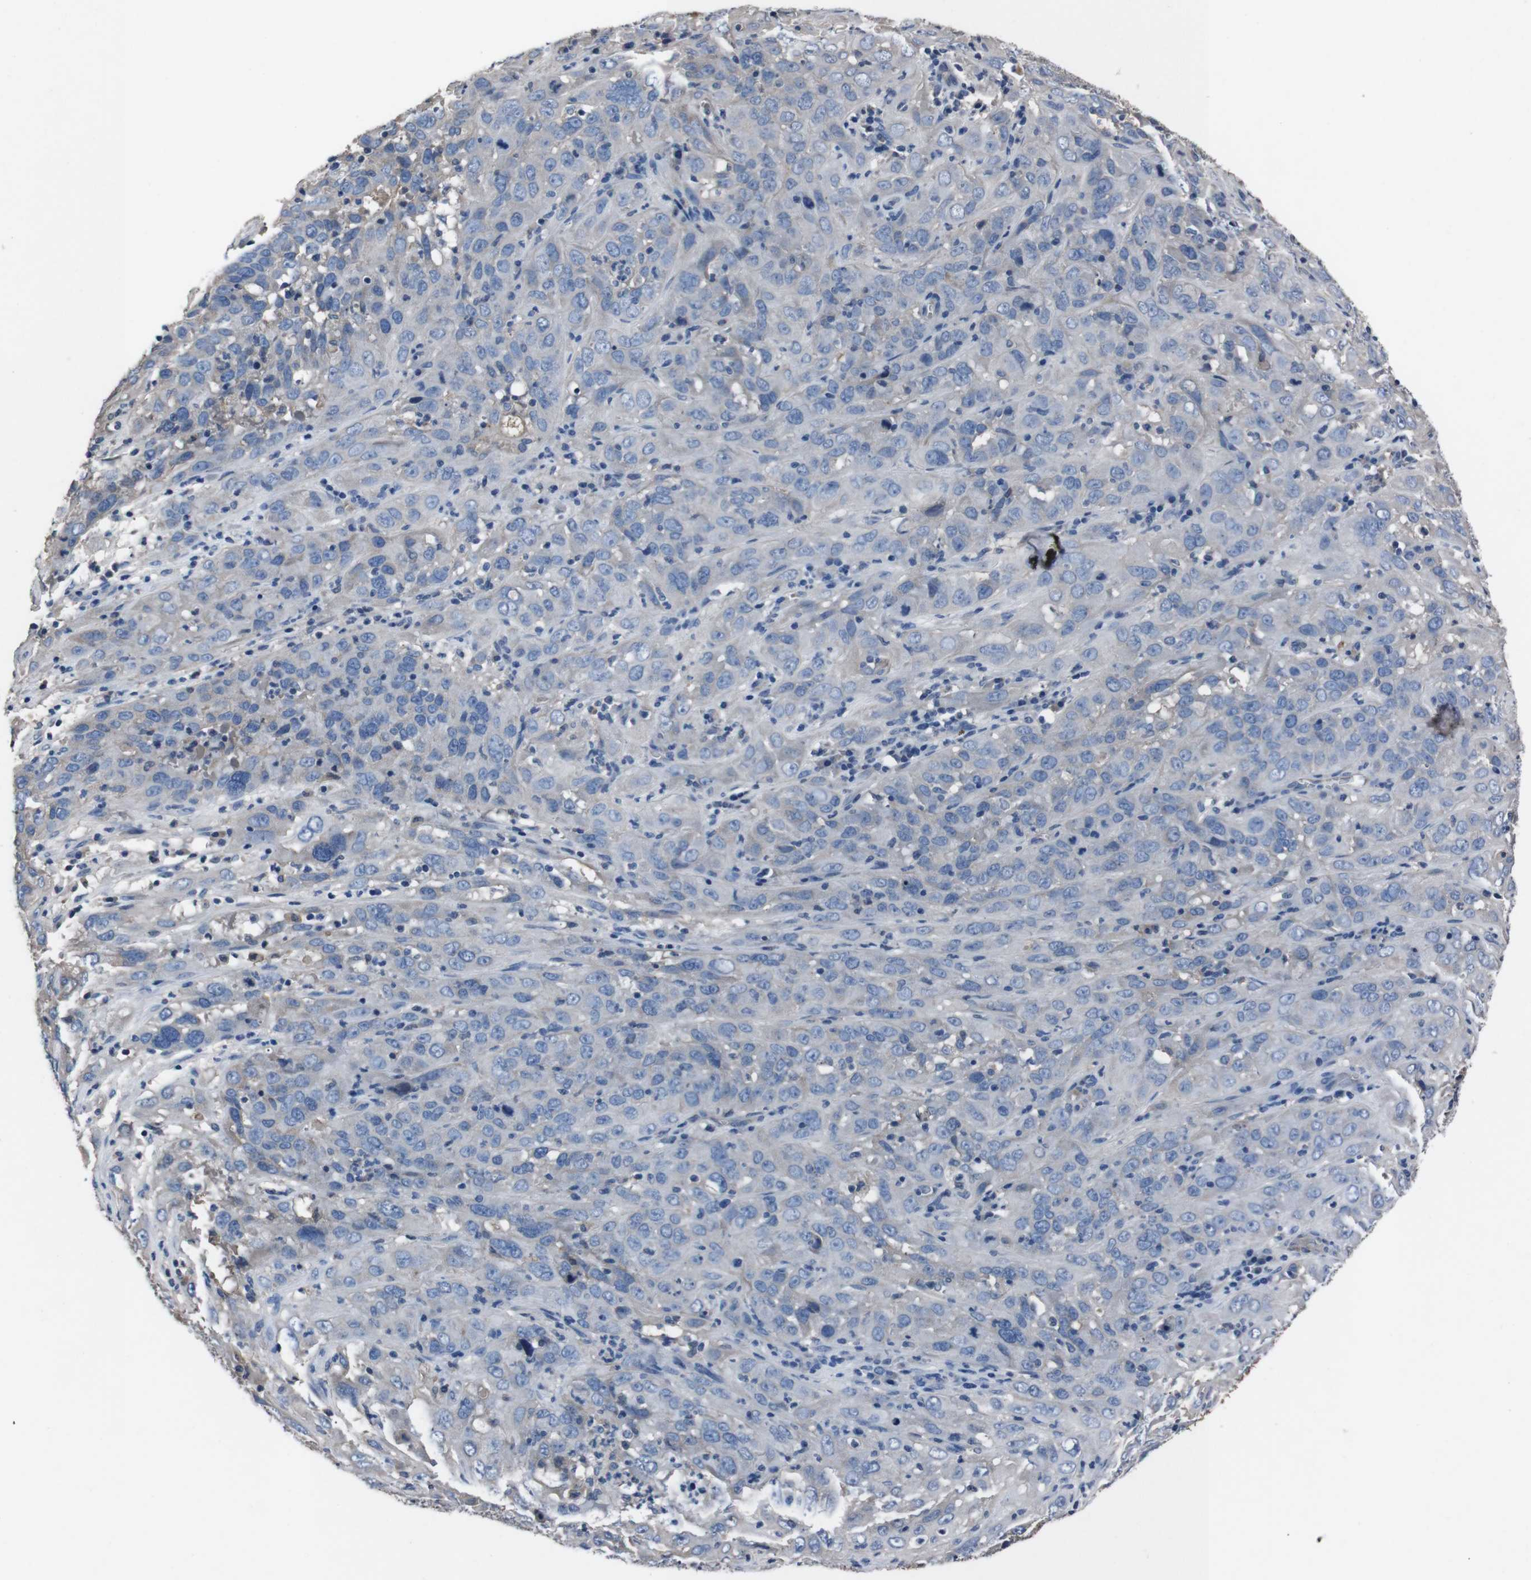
{"staining": {"intensity": "weak", "quantity": "<25%", "location": "cytoplasmic/membranous"}, "tissue": "cervical cancer", "cell_type": "Tumor cells", "image_type": "cancer", "snomed": [{"axis": "morphology", "description": "Squamous cell carcinoma, NOS"}, {"axis": "topography", "description": "Cervix"}], "caption": "Immunohistochemical staining of human cervical cancer demonstrates no significant positivity in tumor cells.", "gene": "LEP", "patient": {"sex": "female", "age": 32}}